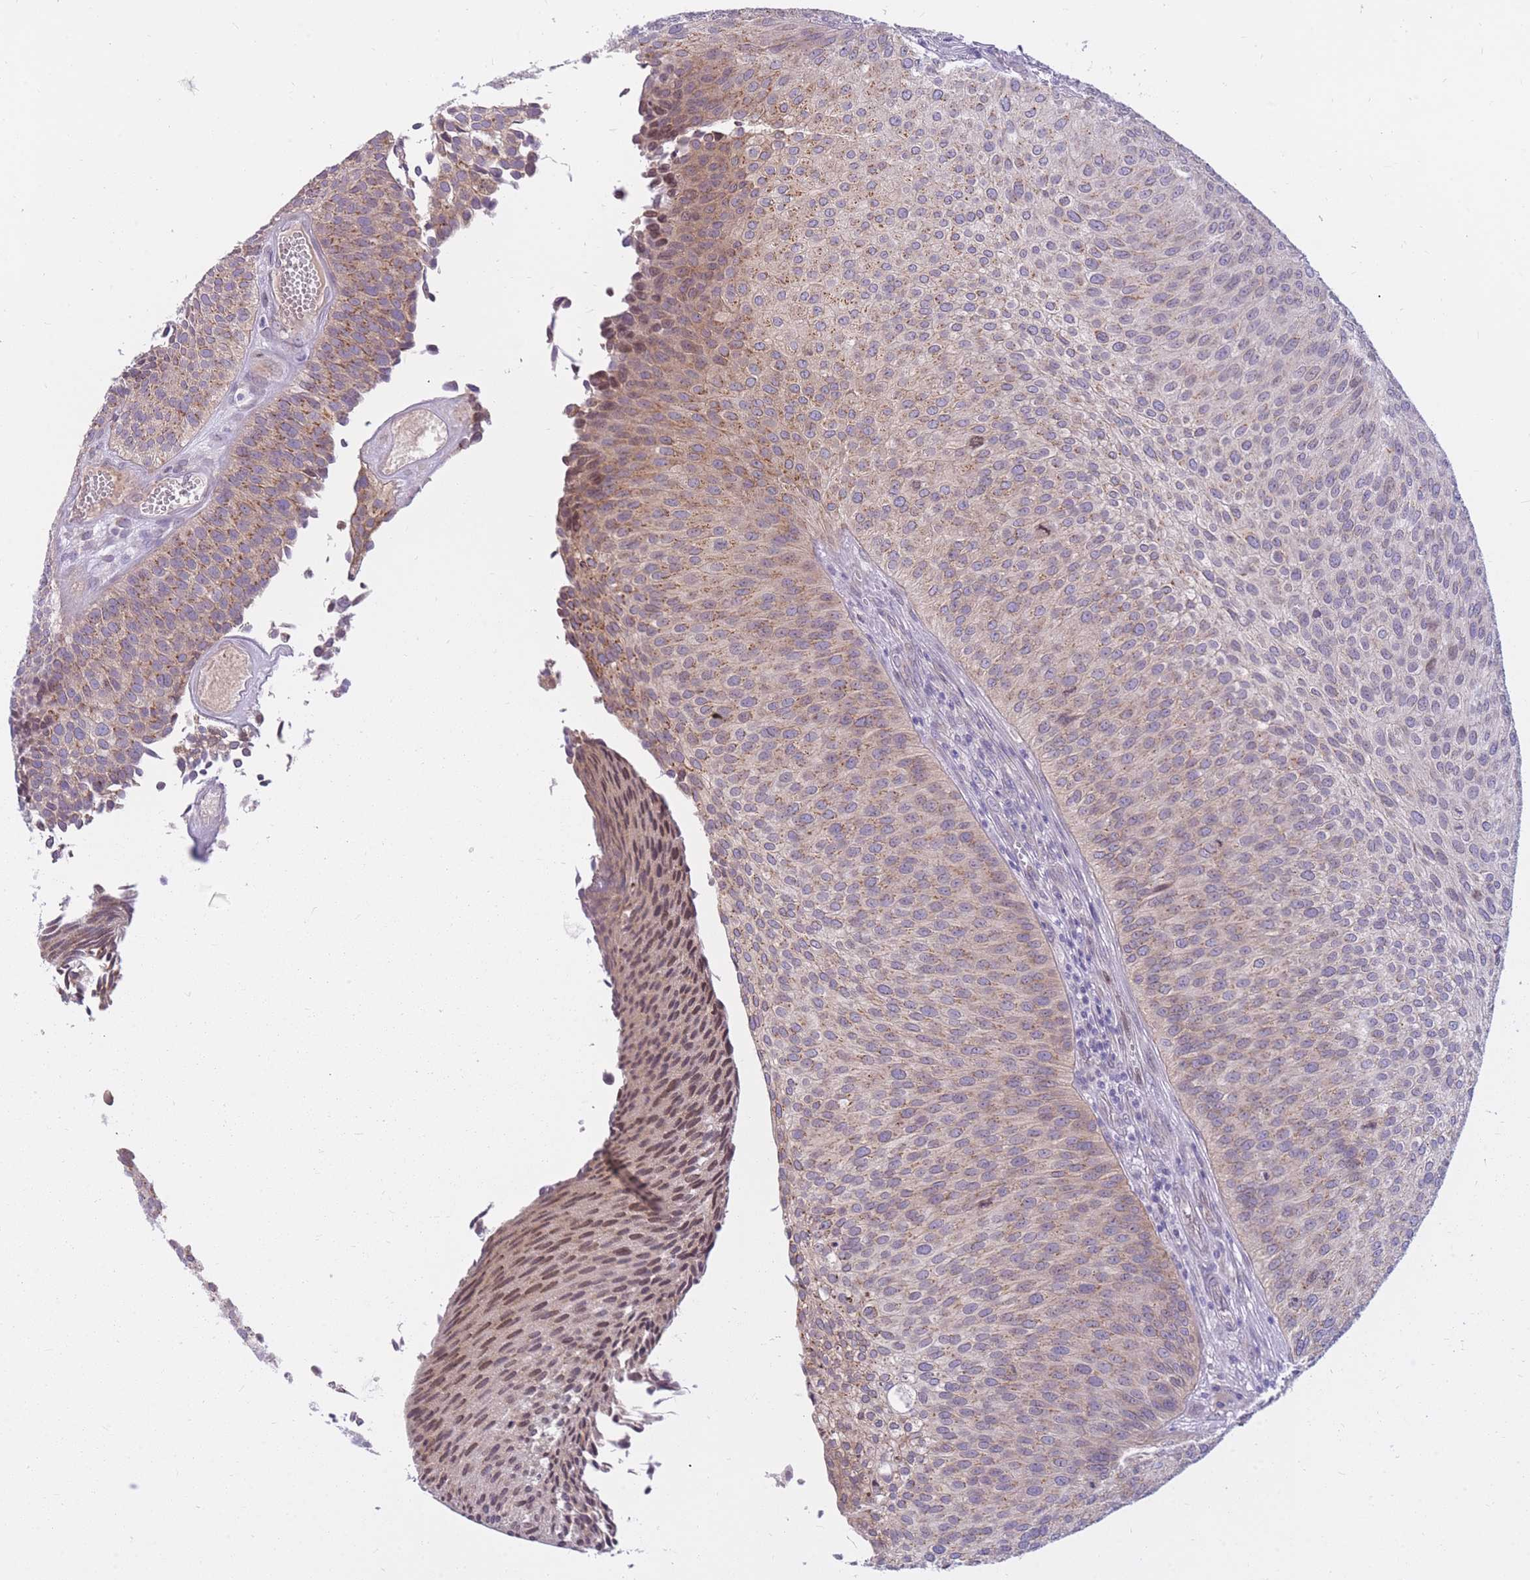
{"staining": {"intensity": "moderate", "quantity": ">75%", "location": "cytoplasmic/membranous"}, "tissue": "urothelial cancer", "cell_type": "Tumor cells", "image_type": "cancer", "snomed": [{"axis": "morphology", "description": "Urothelial carcinoma, Low grade"}, {"axis": "topography", "description": "Urinary bladder"}], "caption": "High-magnification brightfield microscopy of urothelial cancer stained with DAB (brown) and counterstained with hematoxylin (blue). tumor cells exhibit moderate cytoplasmic/membranous positivity is seen in about>75% of cells. The protein of interest is shown in brown color, while the nuclei are stained blue.", "gene": "HOOK2", "patient": {"sex": "male", "age": 84}}